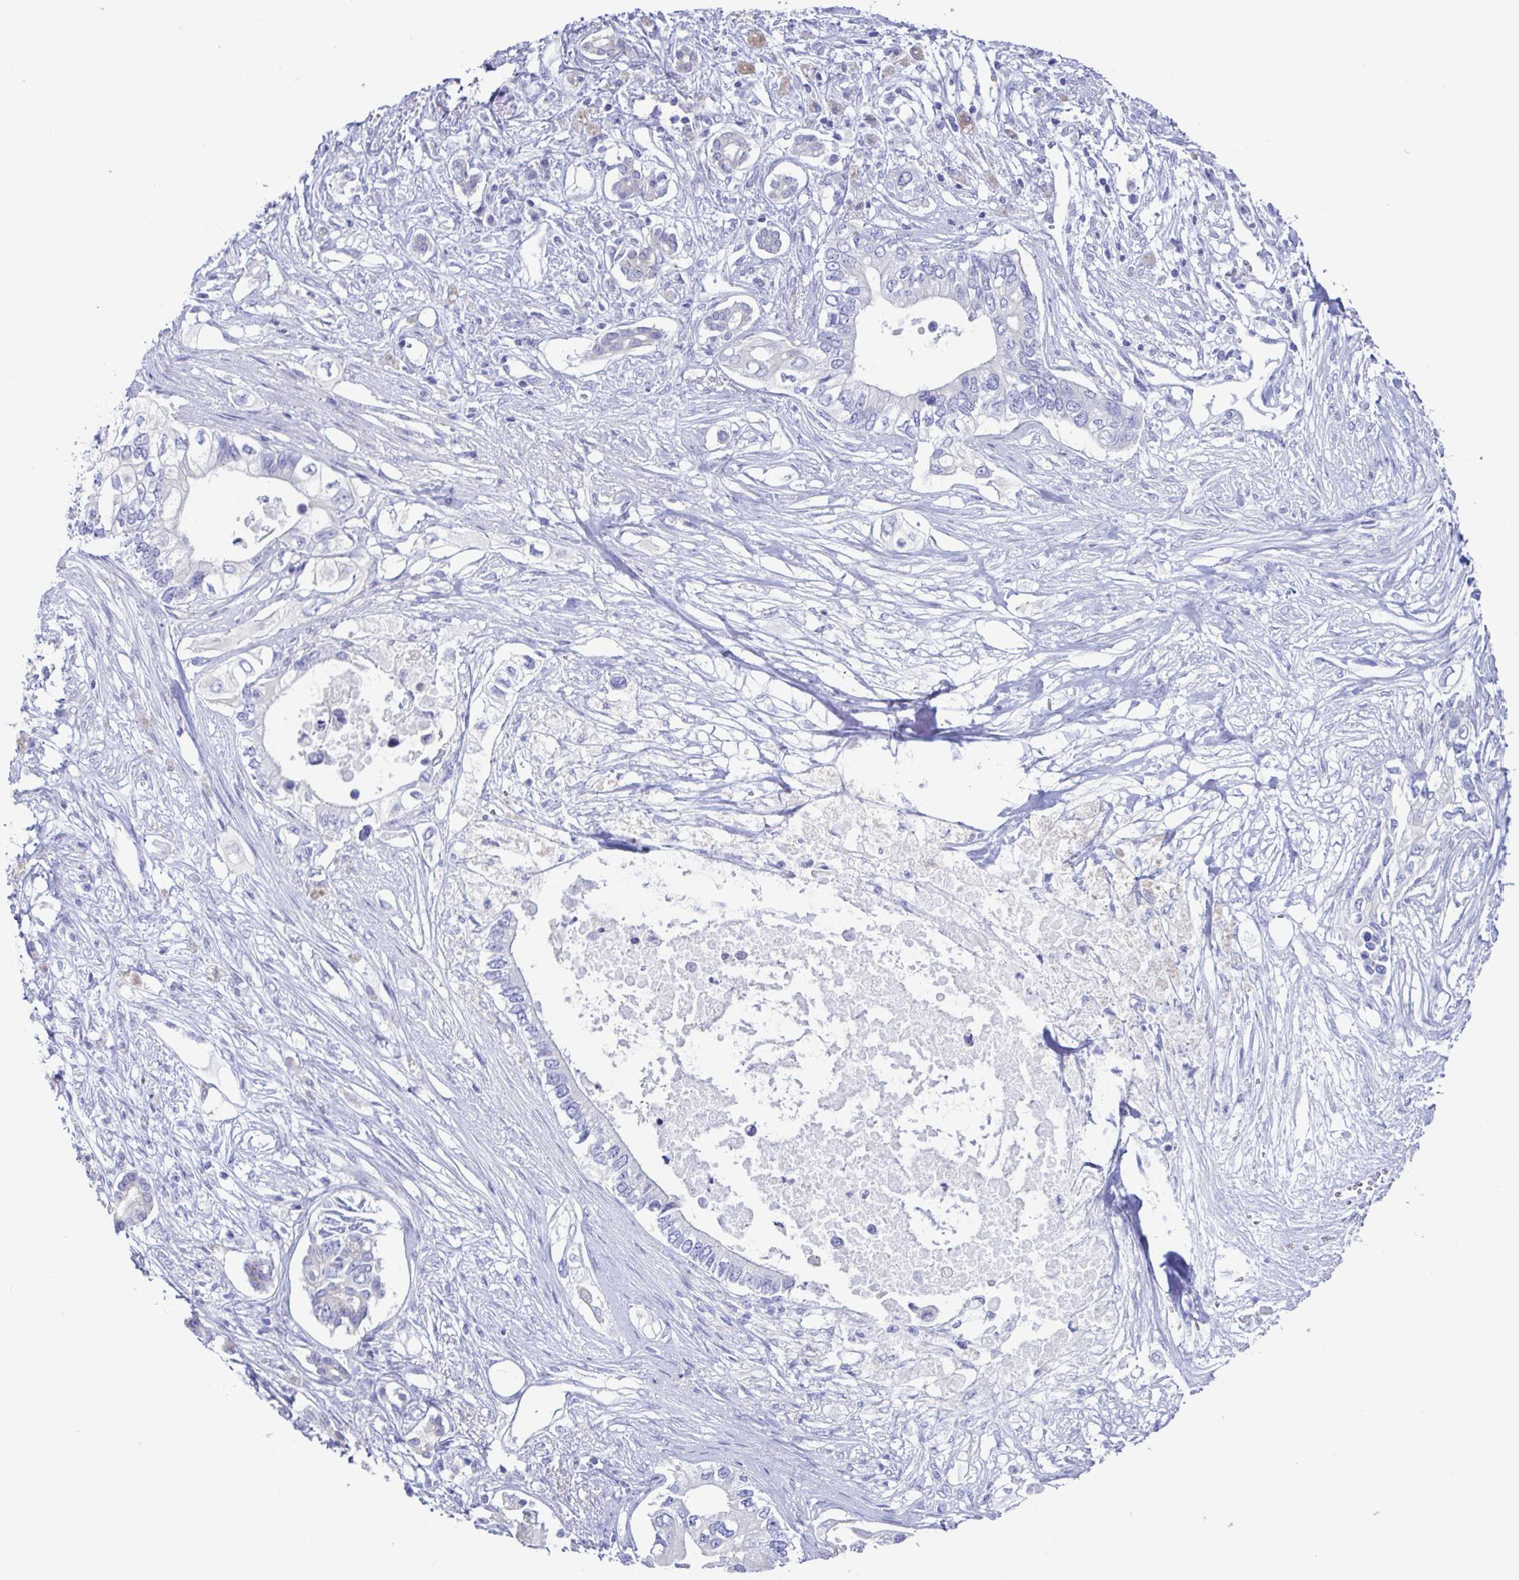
{"staining": {"intensity": "negative", "quantity": "none", "location": "none"}, "tissue": "pancreatic cancer", "cell_type": "Tumor cells", "image_type": "cancer", "snomed": [{"axis": "morphology", "description": "Adenocarcinoma, NOS"}, {"axis": "topography", "description": "Pancreas"}], "caption": "DAB (3,3'-diaminobenzidine) immunohistochemical staining of human pancreatic cancer (adenocarcinoma) reveals no significant positivity in tumor cells.", "gene": "MED11", "patient": {"sex": "female", "age": 63}}